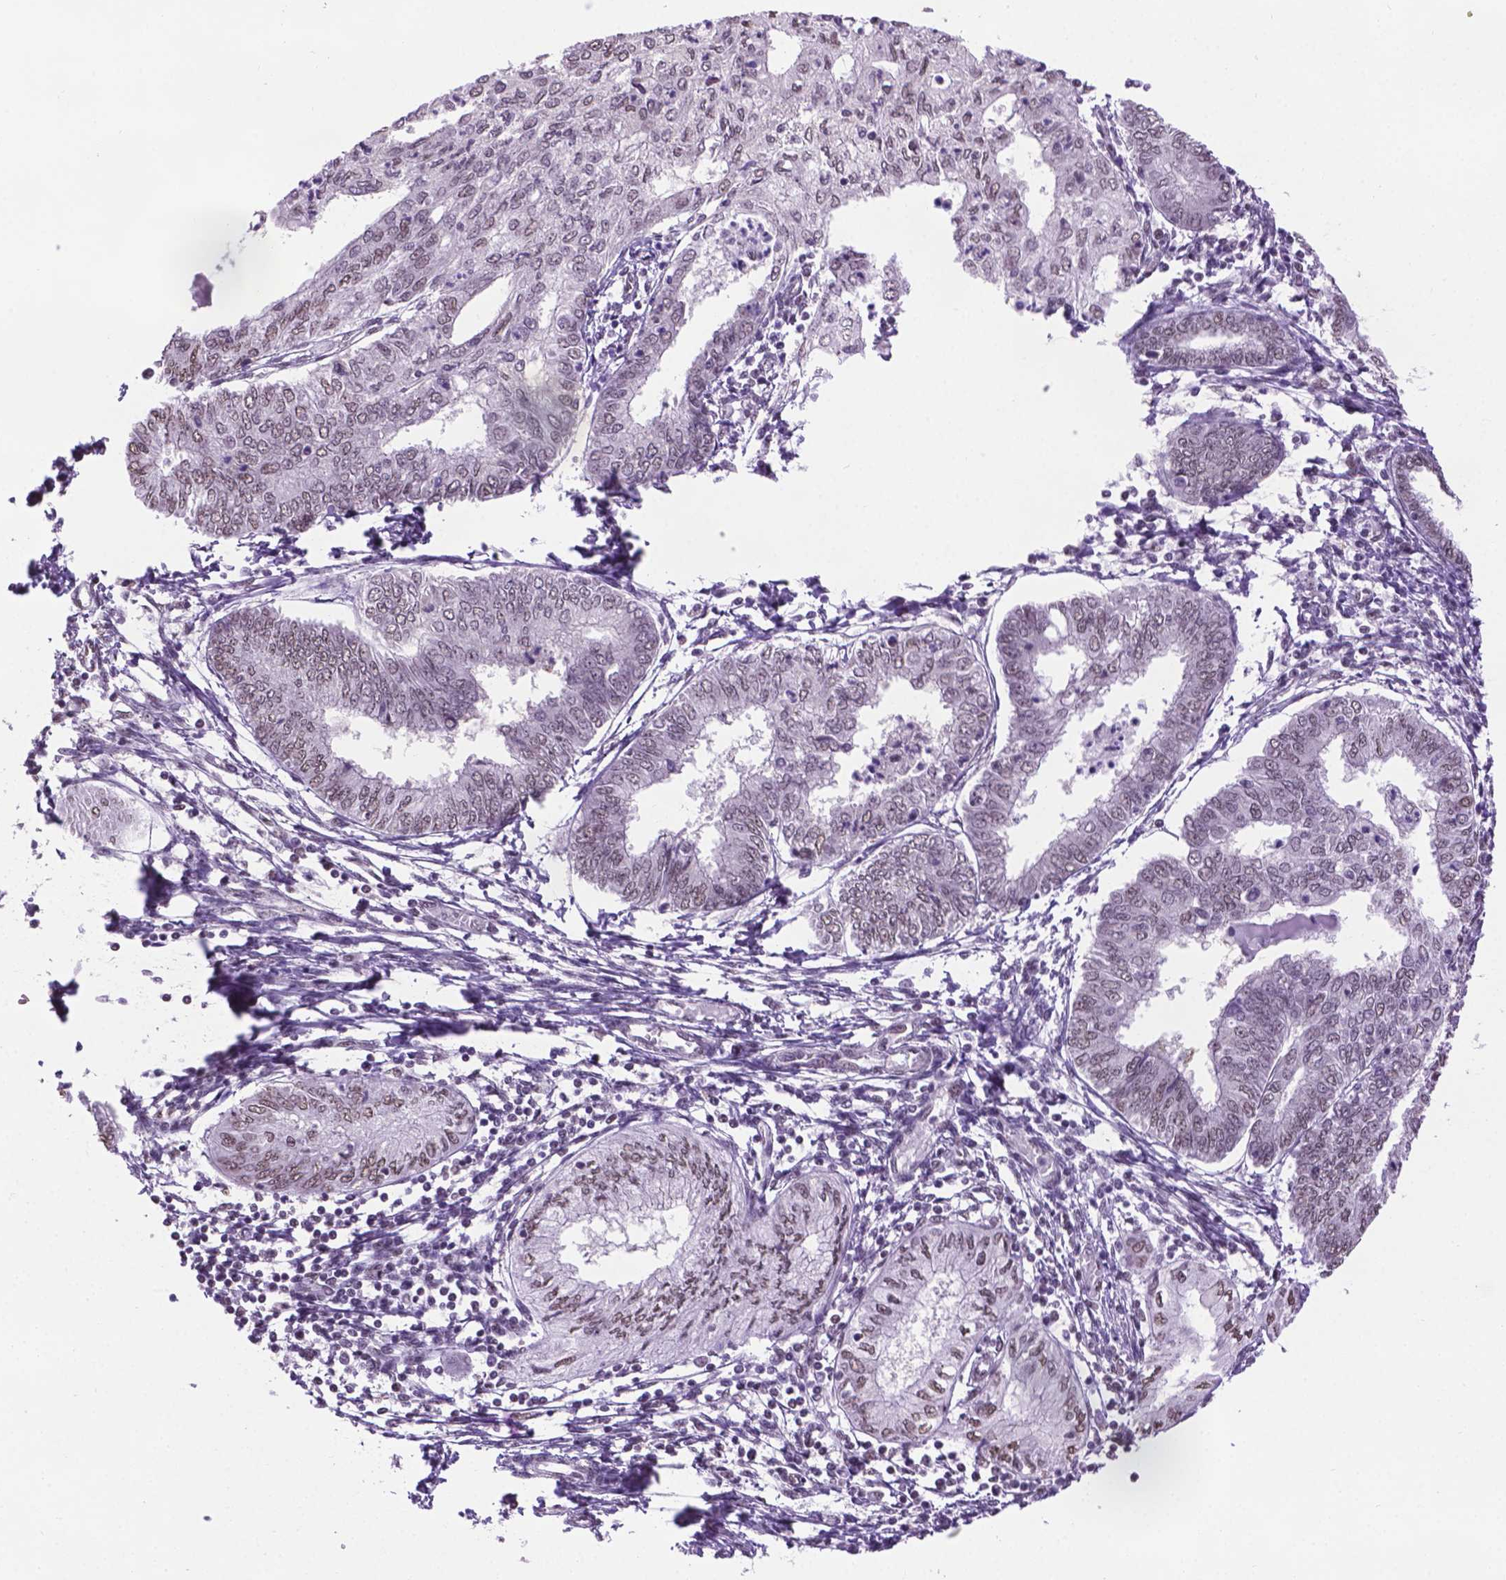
{"staining": {"intensity": "weak", "quantity": "25%-75%", "location": "nuclear"}, "tissue": "endometrial cancer", "cell_type": "Tumor cells", "image_type": "cancer", "snomed": [{"axis": "morphology", "description": "Adenocarcinoma, NOS"}, {"axis": "topography", "description": "Endometrium"}], "caption": "Protein positivity by IHC displays weak nuclear expression in approximately 25%-75% of tumor cells in adenocarcinoma (endometrial).", "gene": "ABI2", "patient": {"sex": "female", "age": 68}}